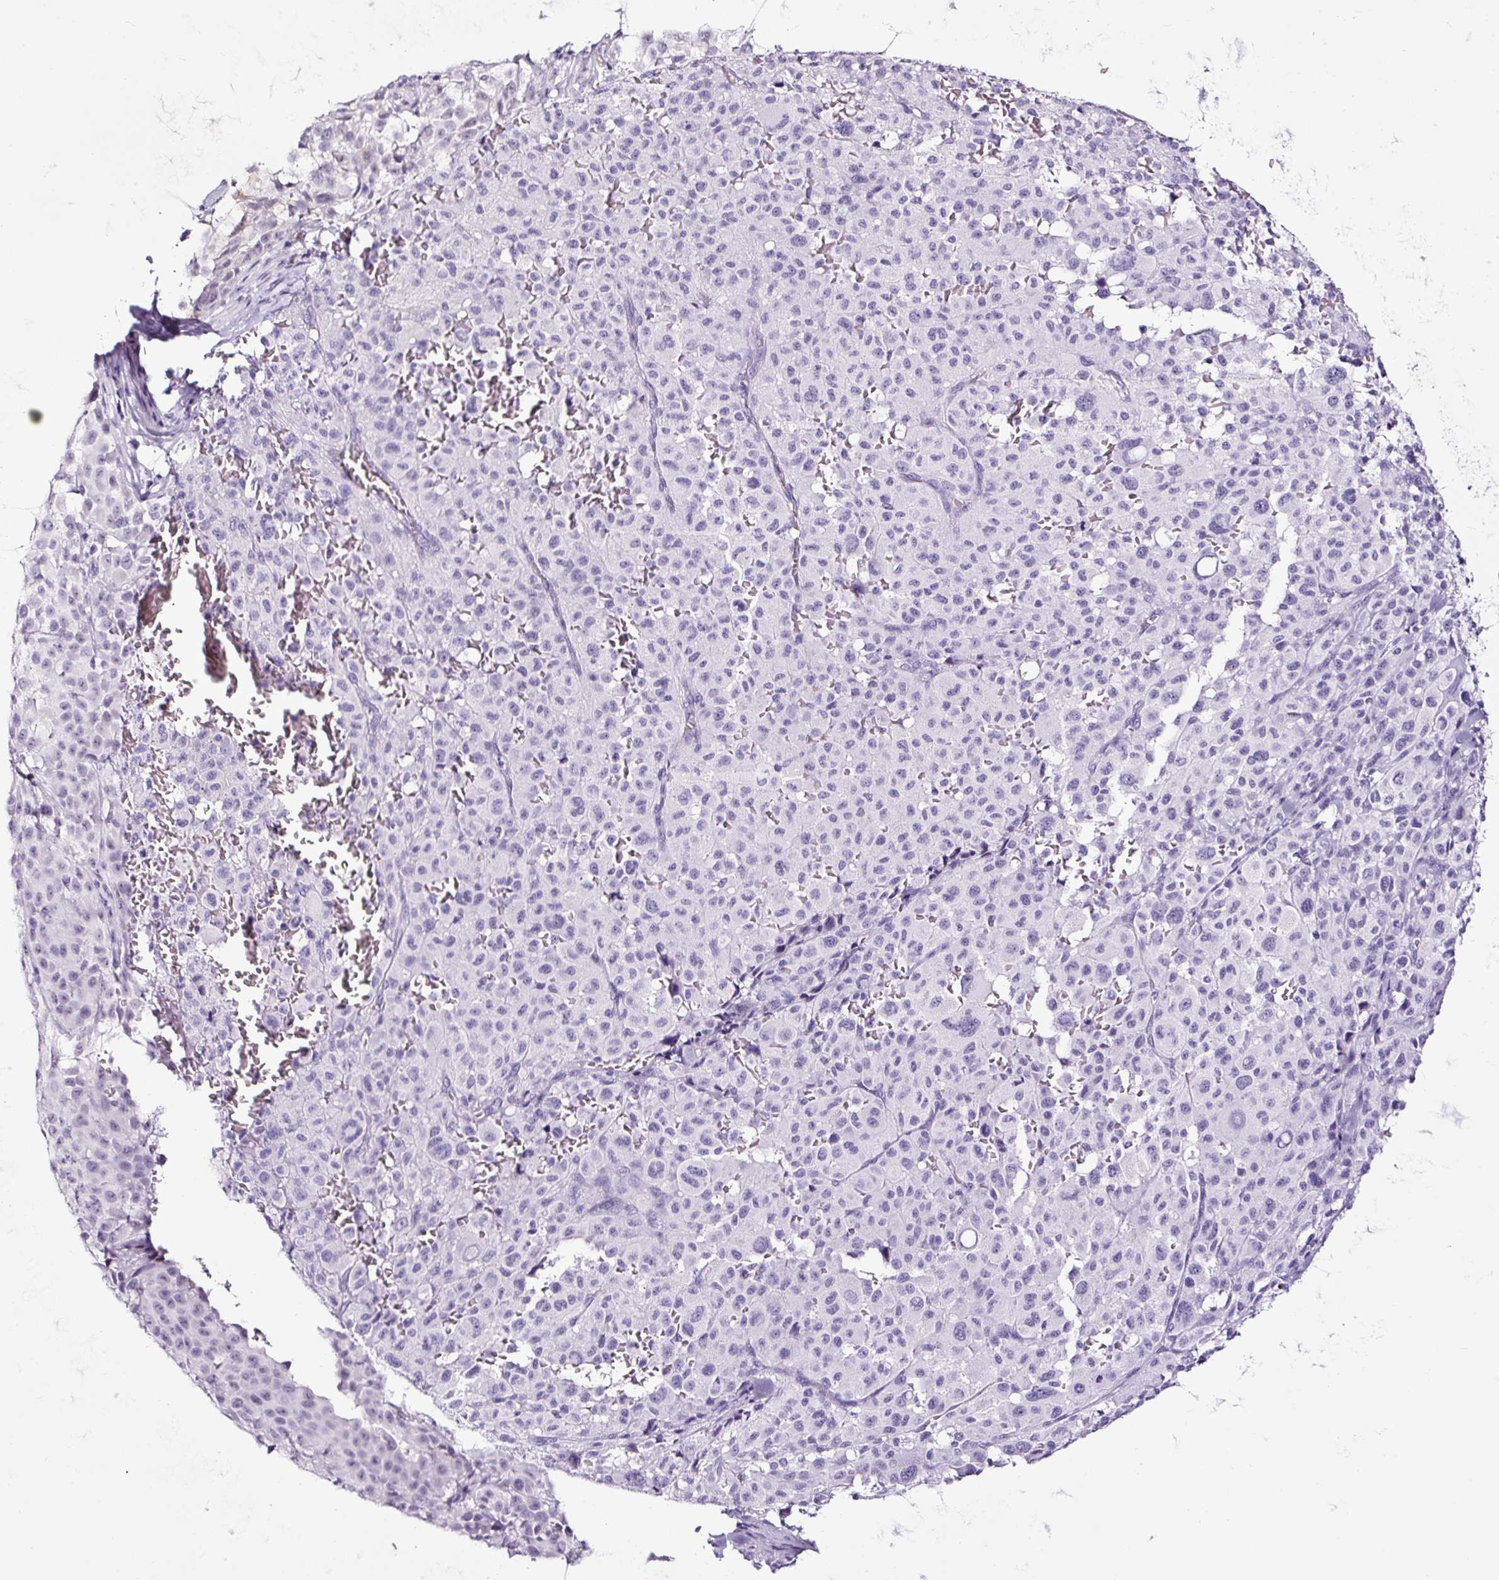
{"staining": {"intensity": "negative", "quantity": "none", "location": "none"}, "tissue": "melanoma", "cell_type": "Tumor cells", "image_type": "cancer", "snomed": [{"axis": "morphology", "description": "Malignant melanoma, NOS"}, {"axis": "topography", "description": "Skin"}], "caption": "The image shows no staining of tumor cells in malignant melanoma.", "gene": "NPHS2", "patient": {"sex": "female", "age": 74}}